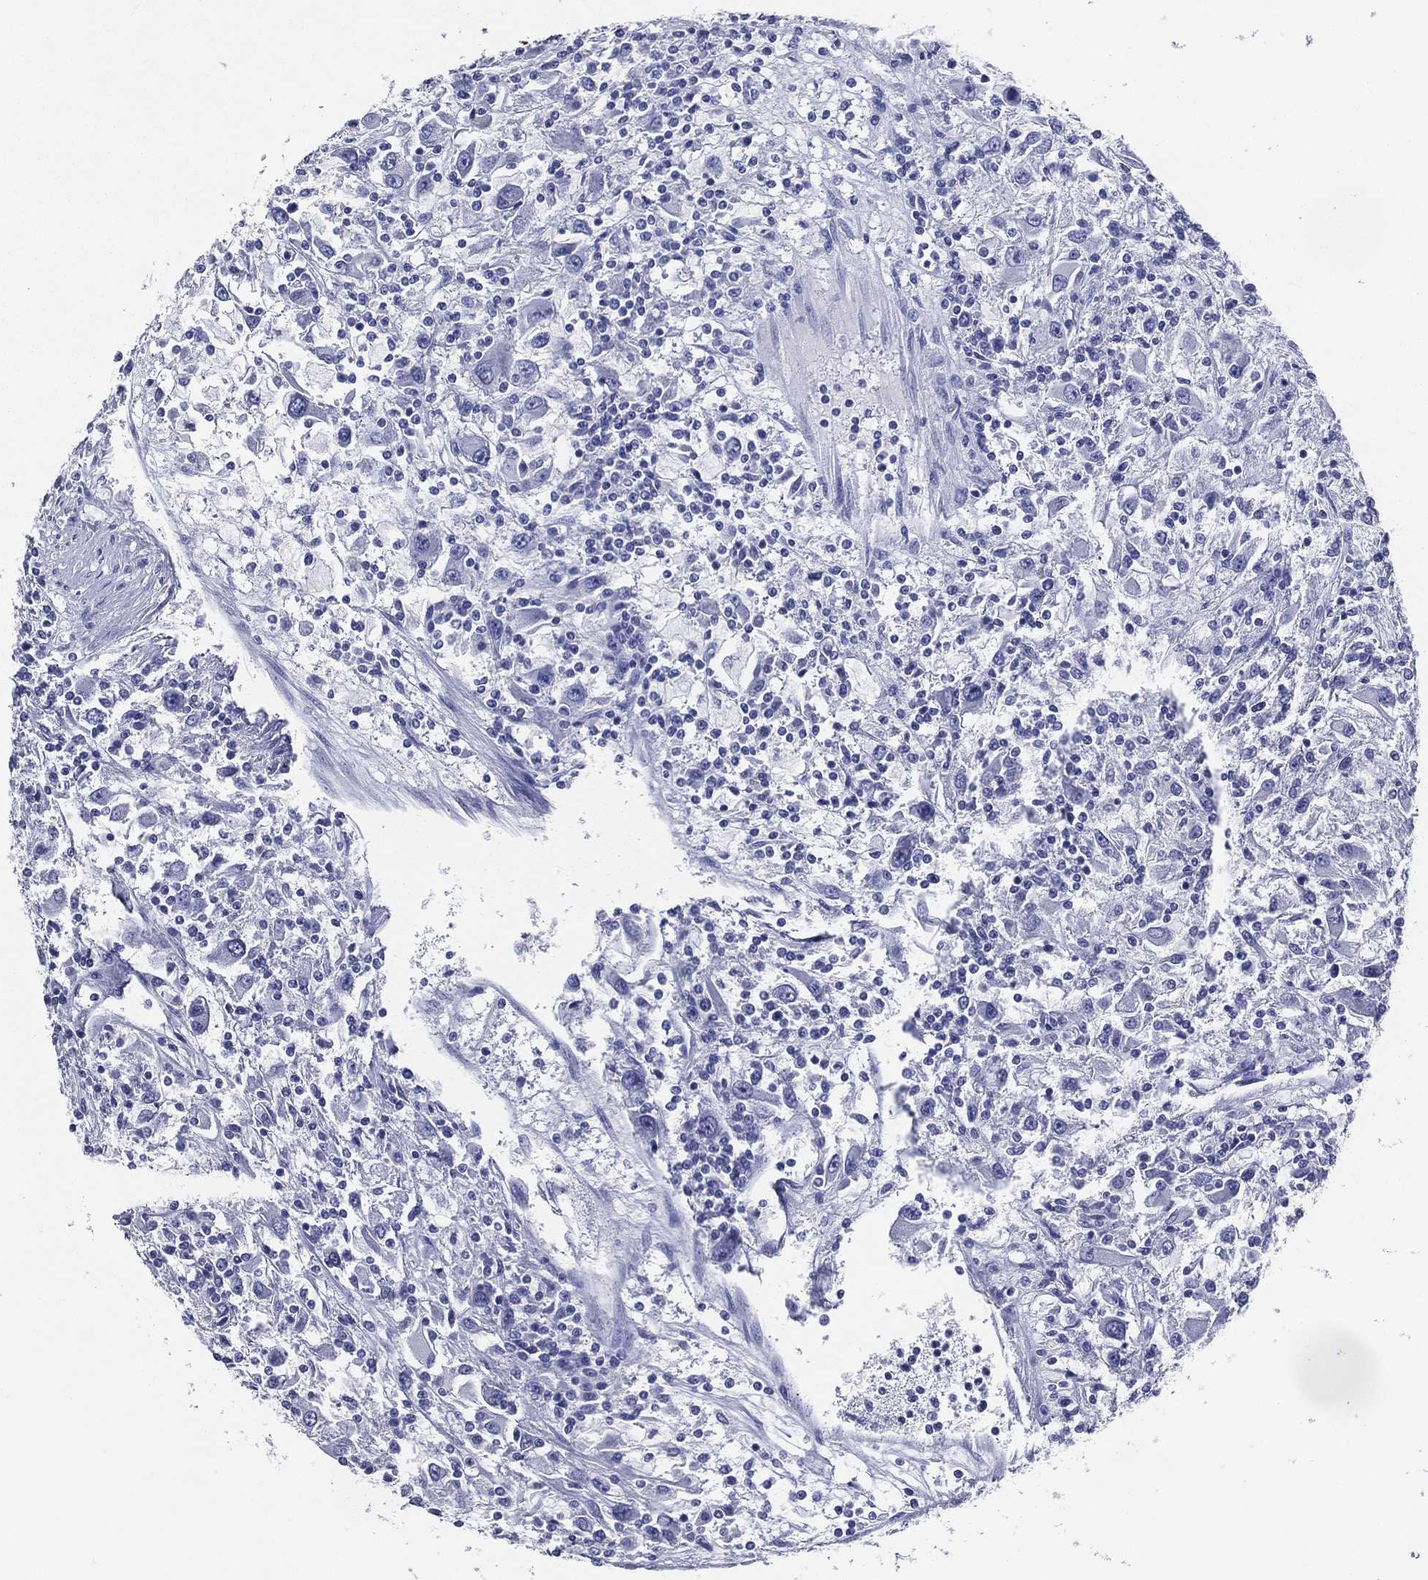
{"staining": {"intensity": "negative", "quantity": "none", "location": "none"}, "tissue": "renal cancer", "cell_type": "Tumor cells", "image_type": "cancer", "snomed": [{"axis": "morphology", "description": "Adenocarcinoma, NOS"}, {"axis": "topography", "description": "Kidney"}], "caption": "Immunohistochemistry of renal cancer (adenocarcinoma) reveals no positivity in tumor cells. (DAB (3,3'-diaminobenzidine) immunohistochemistry with hematoxylin counter stain).", "gene": "ACE2", "patient": {"sex": "female", "age": 67}}